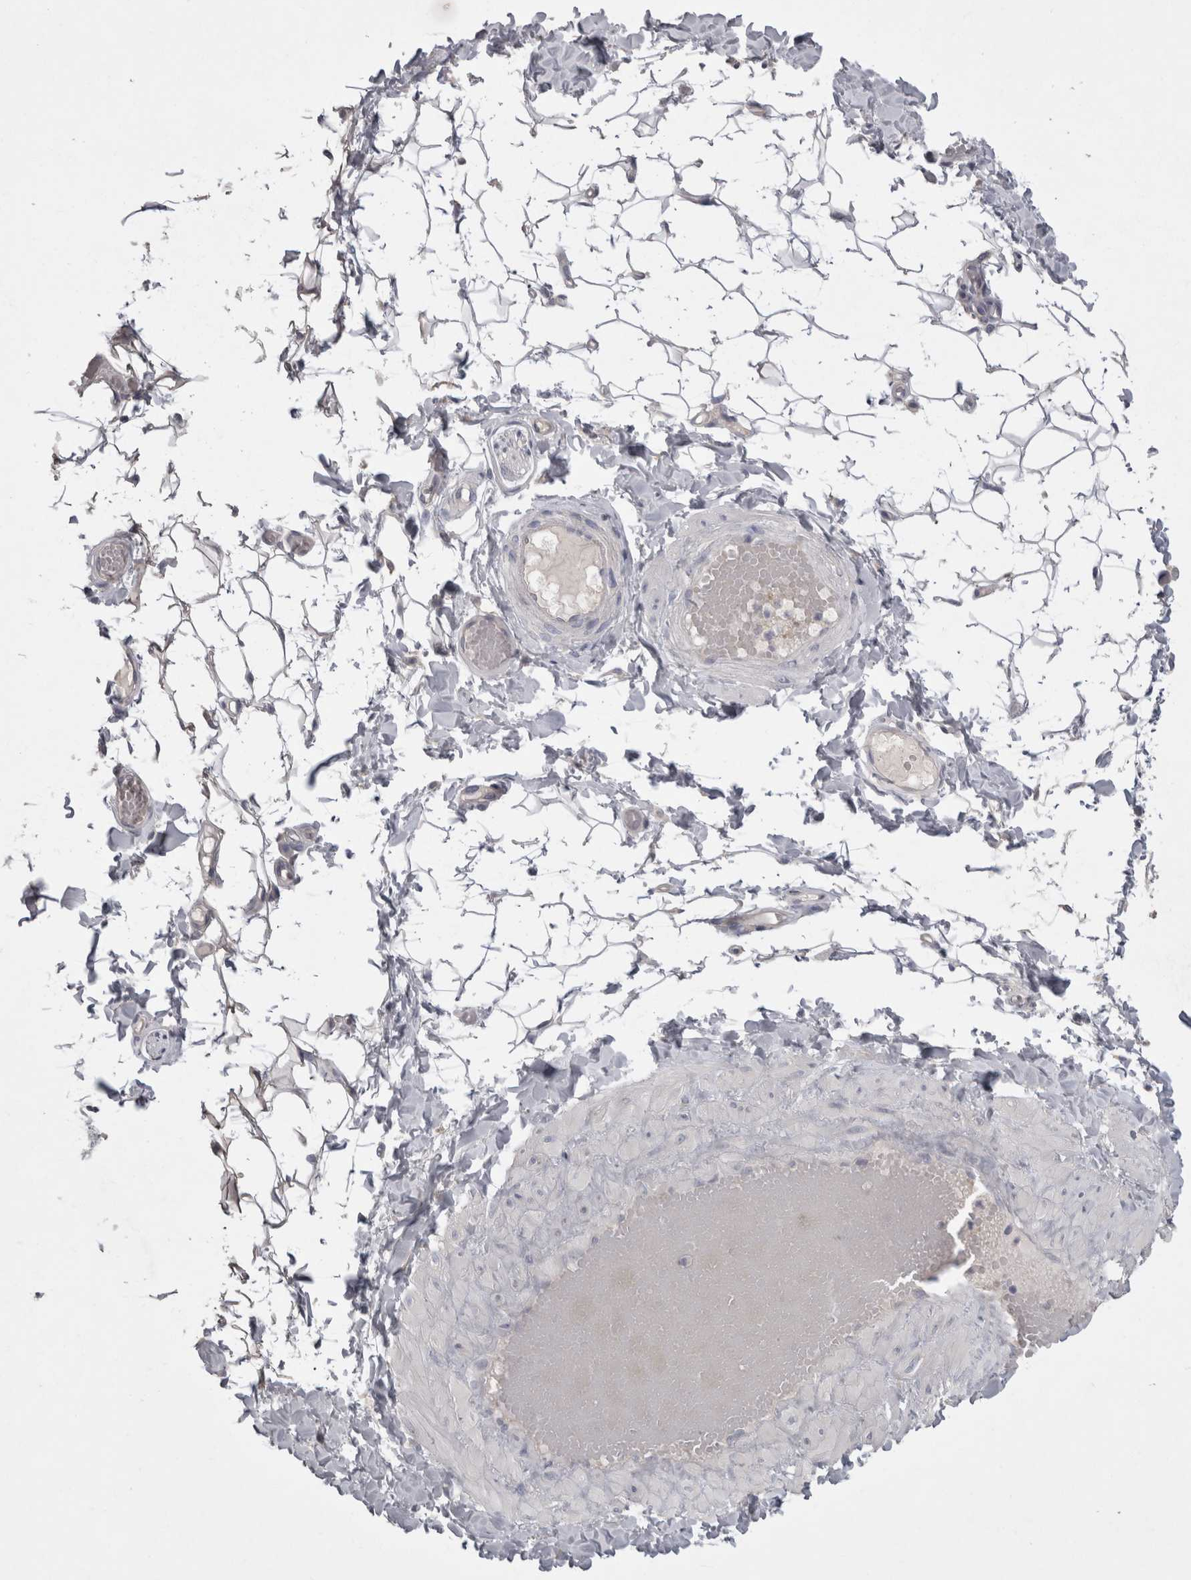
{"staining": {"intensity": "negative", "quantity": "none", "location": "none"}, "tissue": "adipose tissue", "cell_type": "Adipocytes", "image_type": "normal", "snomed": [{"axis": "morphology", "description": "Normal tissue, NOS"}, {"axis": "topography", "description": "Adipose tissue"}, {"axis": "topography", "description": "Vascular tissue"}, {"axis": "topography", "description": "Peripheral nerve tissue"}], "caption": "DAB (3,3'-diaminobenzidine) immunohistochemical staining of unremarkable human adipose tissue reveals no significant positivity in adipocytes. (DAB (3,3'-diaminobenzidine) IHC visualized using brightfield microscopy, high magnification).", "gene": "LRRC40", "patient": {"sex": "male", "age": 25}}